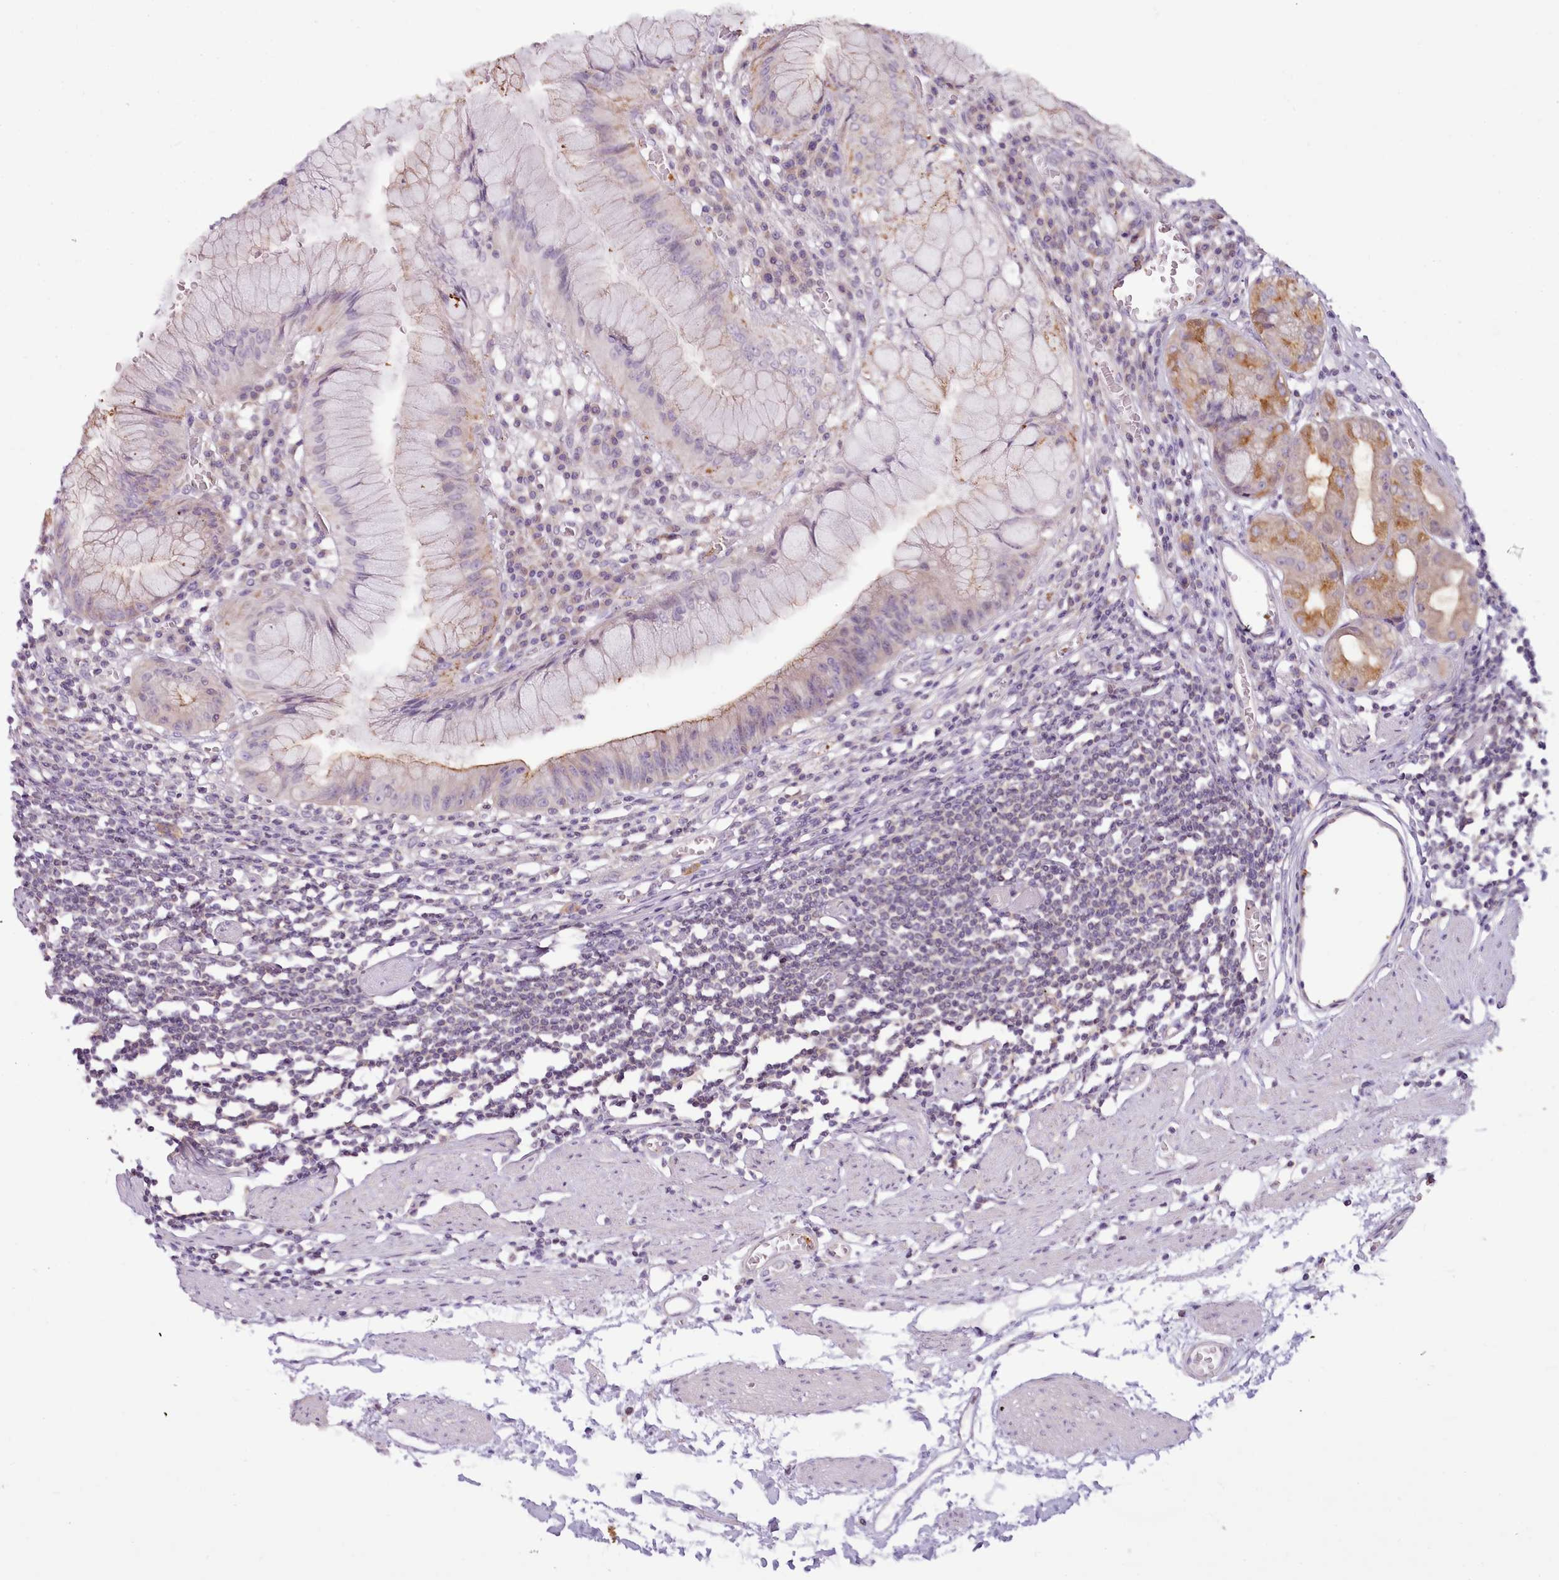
{"staining": {"intensity": "moderate", "quantity": "<25%", "location": "cytoplasmic/membranous"}, "tissue": "stomach", "cell_type": "Glandular cells", "image_type": "normal", "snomed": [{"axis": "morphology", "description": "Normal tissue, NOS"}, {"axis": "topography", "description": "Stomach"}], "caption": "Immunohistochemistry image of unremarkable human stomach stained for a protein (brown), which displays low levels of moderate cytoplasmic/membranous staining in about <25% of glandular cells.", "gene": "CAPN7", "patient": {"sex": "male", "age": 55}}